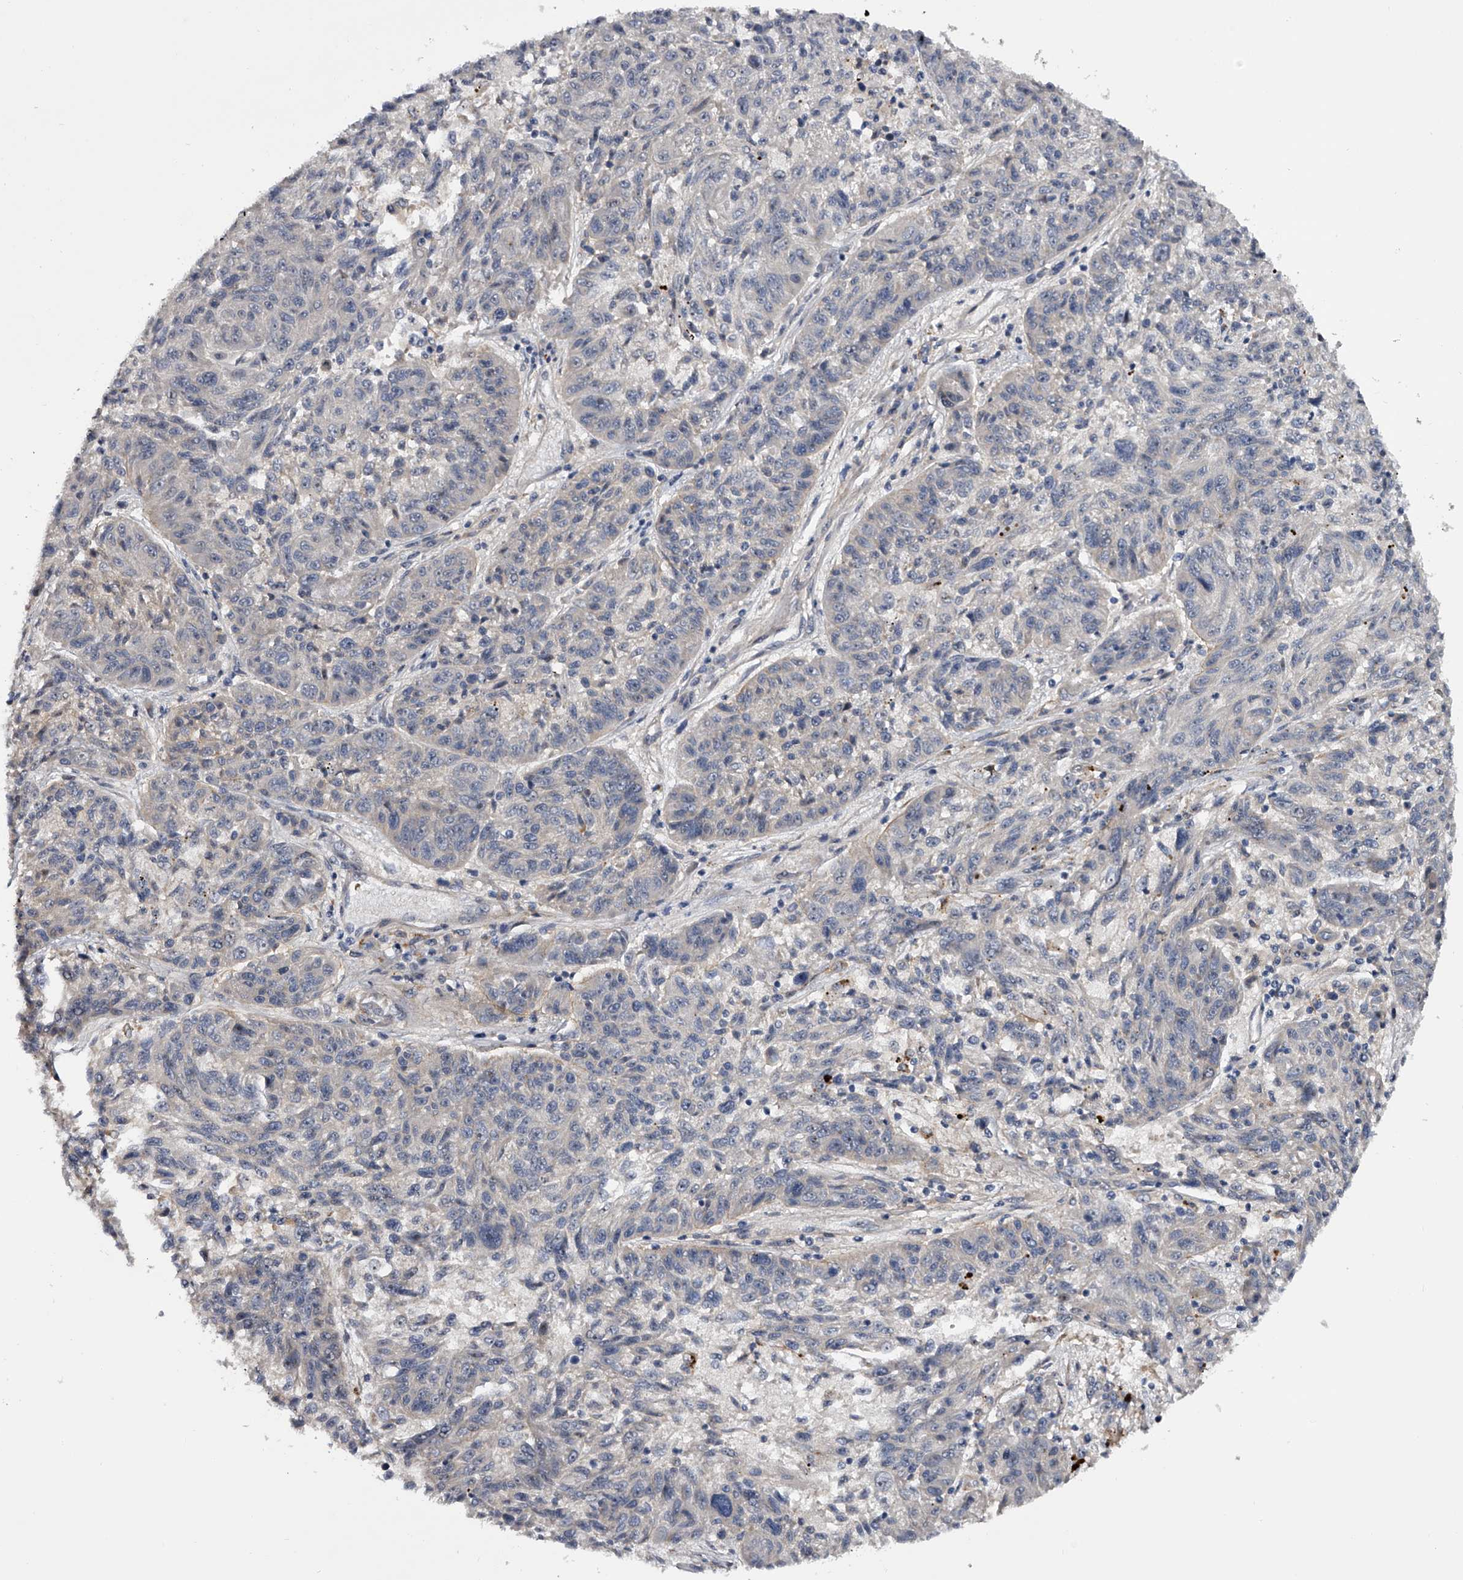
{"staining": {"intensity": "moderate", "quantity": "<25%", "location": "nuclear"}, "tissue": "melanoma", "cell_type": "Tumor cells", "image_type": "cancer", "snomed": [{"axis": "morphology", "description": "Malignant melanoma, NOS"}, {"axis": "topography", "description": "Skin"}], "caption": "Protein analysis of malignant melanoma tissue exhibits moderate nuclear staining in about <25% of tumor cells.", "gene": "MDN1", "patient": {"sex": "male", "age": 53}}